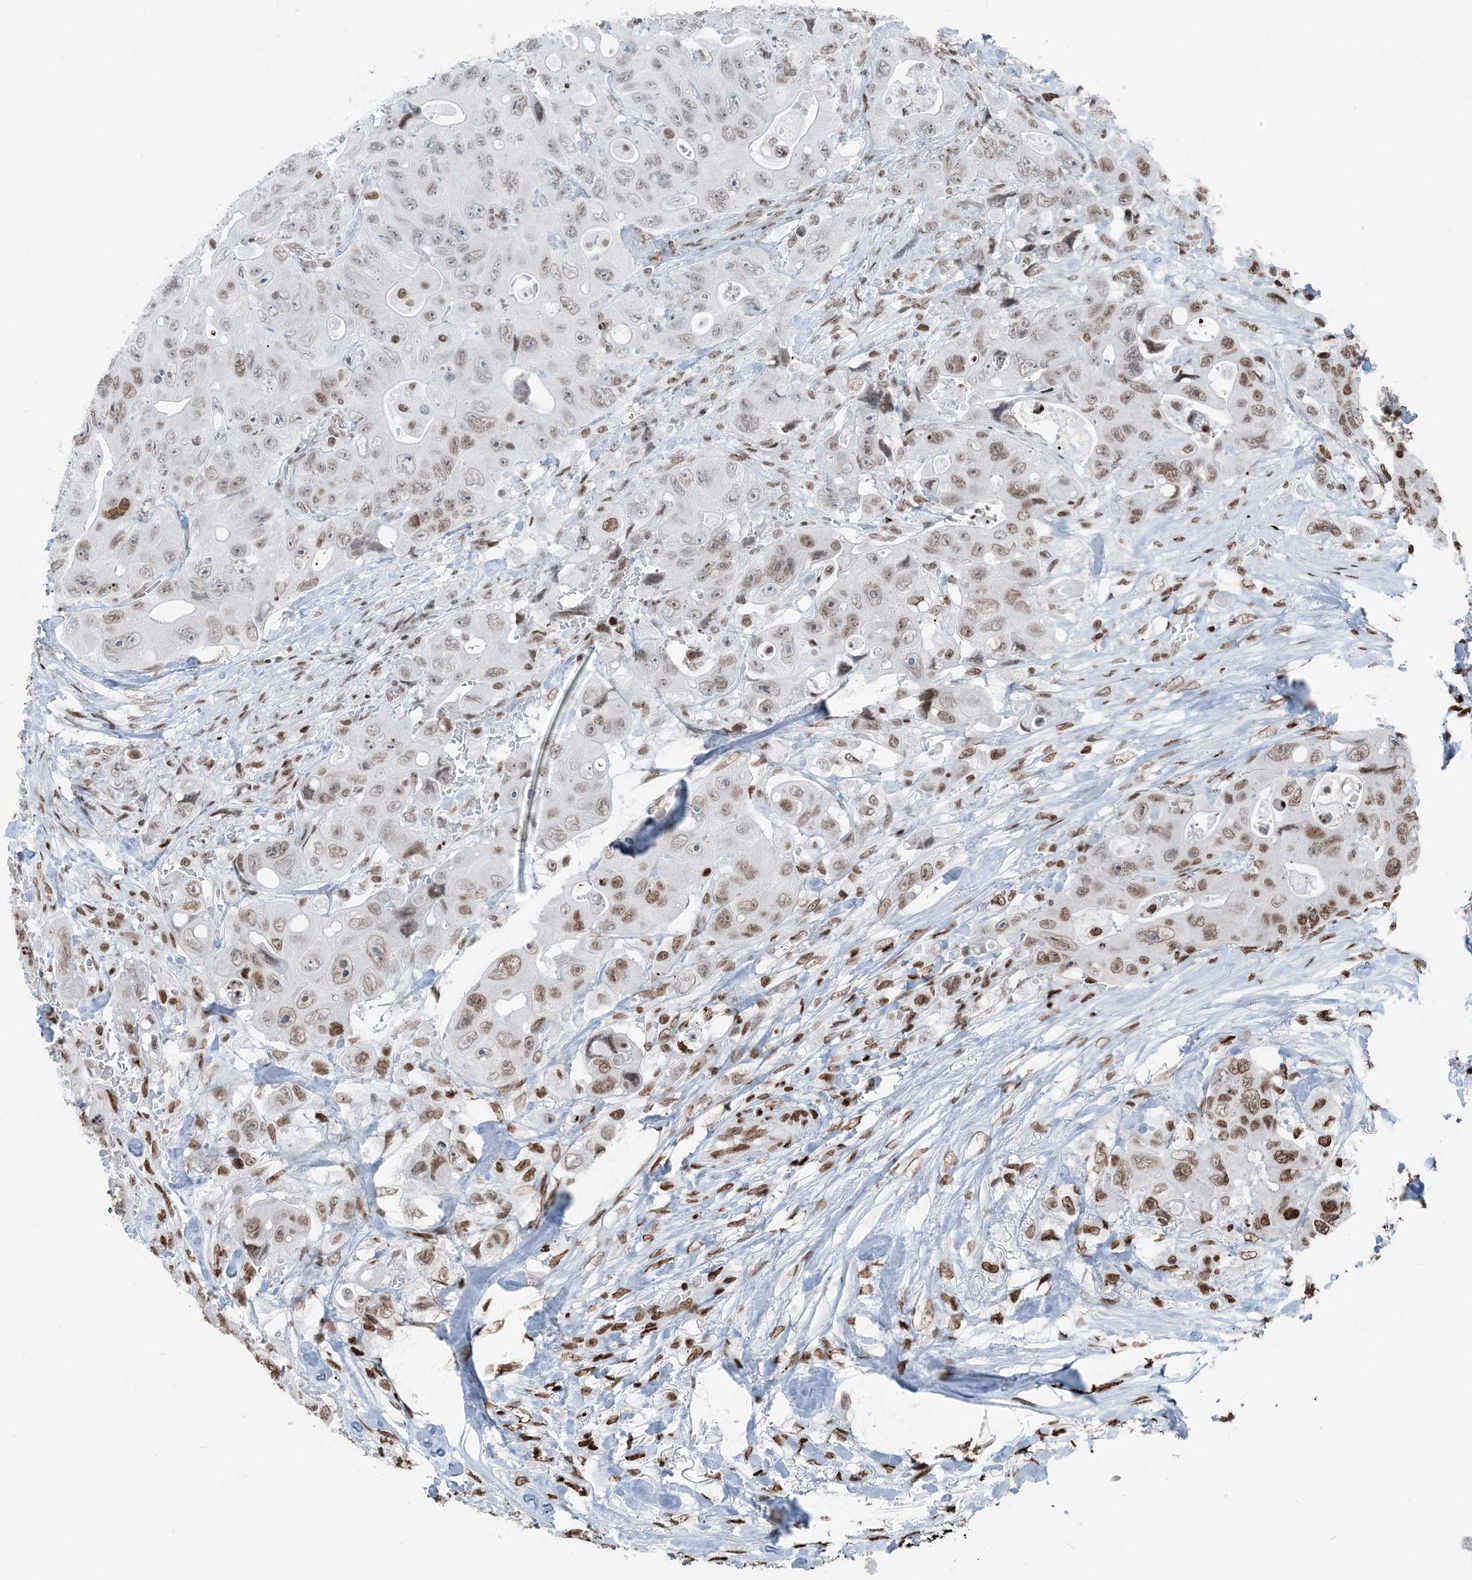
{"staining": {"intensity": "moderate", "quantity": "25%-75%", "location": "nuclear"}, "tissue": "colorectal cancer", "cell_type": "Tumor cells", "image_type": "cancer", "snomed": [{"axis": "morphology", "description": "Adenocarcinoma, NOS"}, {"axis": "topography", "description": "Colon"}], "caption": "DAB (3,3'-diaminobenzidine) immunohistochemical staining of human colorectal cancer shows moderate nuclear protein expression in approximately 25%-75% of tumor cells.", "gene": "H3-3B", "patient": {"sex": "female", "age": 46}}